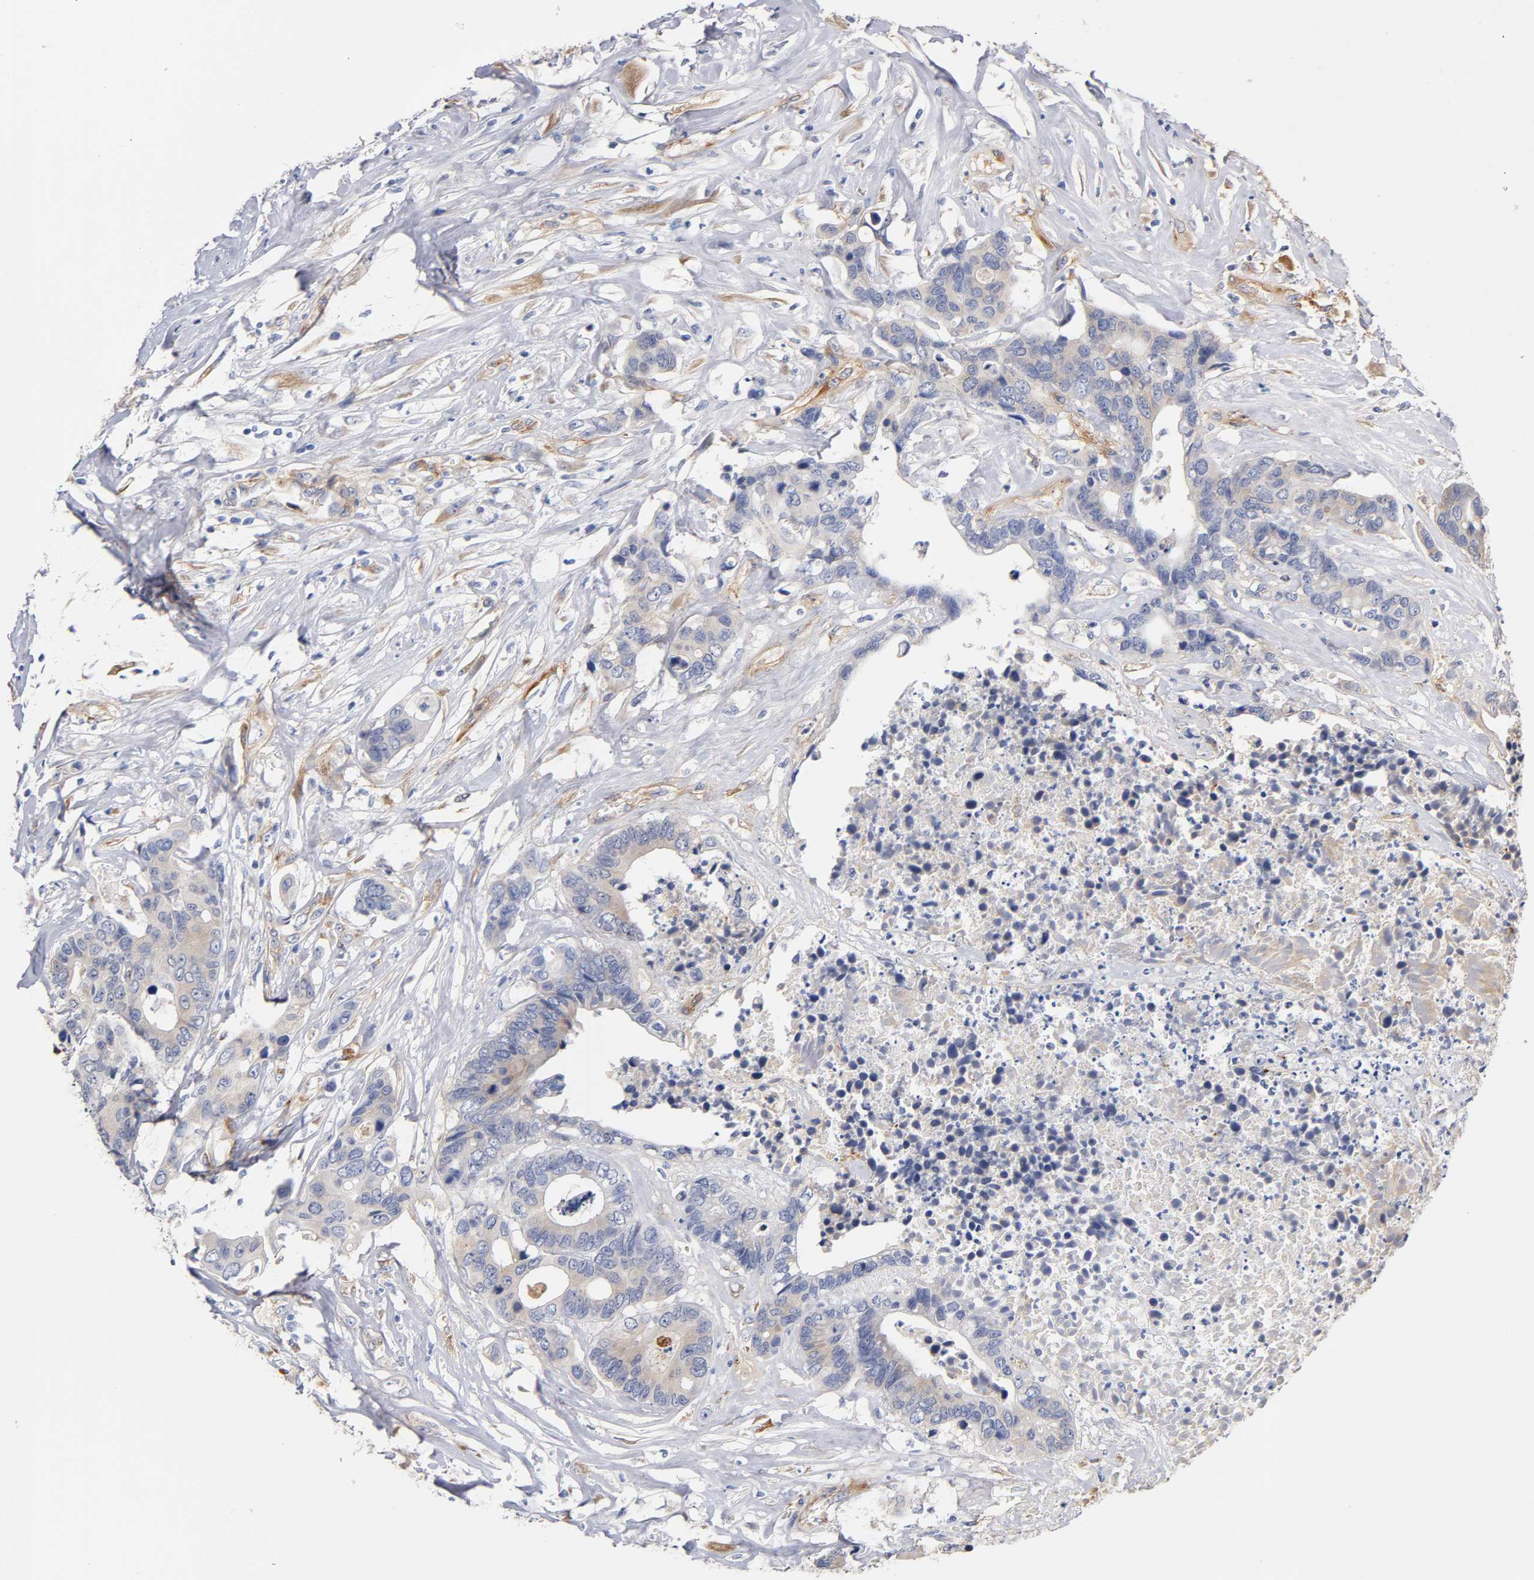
{"staining": {"intensity": "weak", "quantity": ">75%", "location": "cytoplasmic/membranous"}, "tissue": "colorectal cancer", "cell_type": "Tumor cells", "image_type": "cancer", "snomed": [{"axis": "morphology", "description": "Adenocarcinoma, NOS"}, {"axis": "topography", "description": "Rectum"}], "caption": "Colorectal adenocarcinoma stained with a brown dye shows weak cytoplasmic/membranous positive positivity in about >75% of tumor cells.", "gene": "LAMB1", "patient": {"sex": "male", "age": 55}}